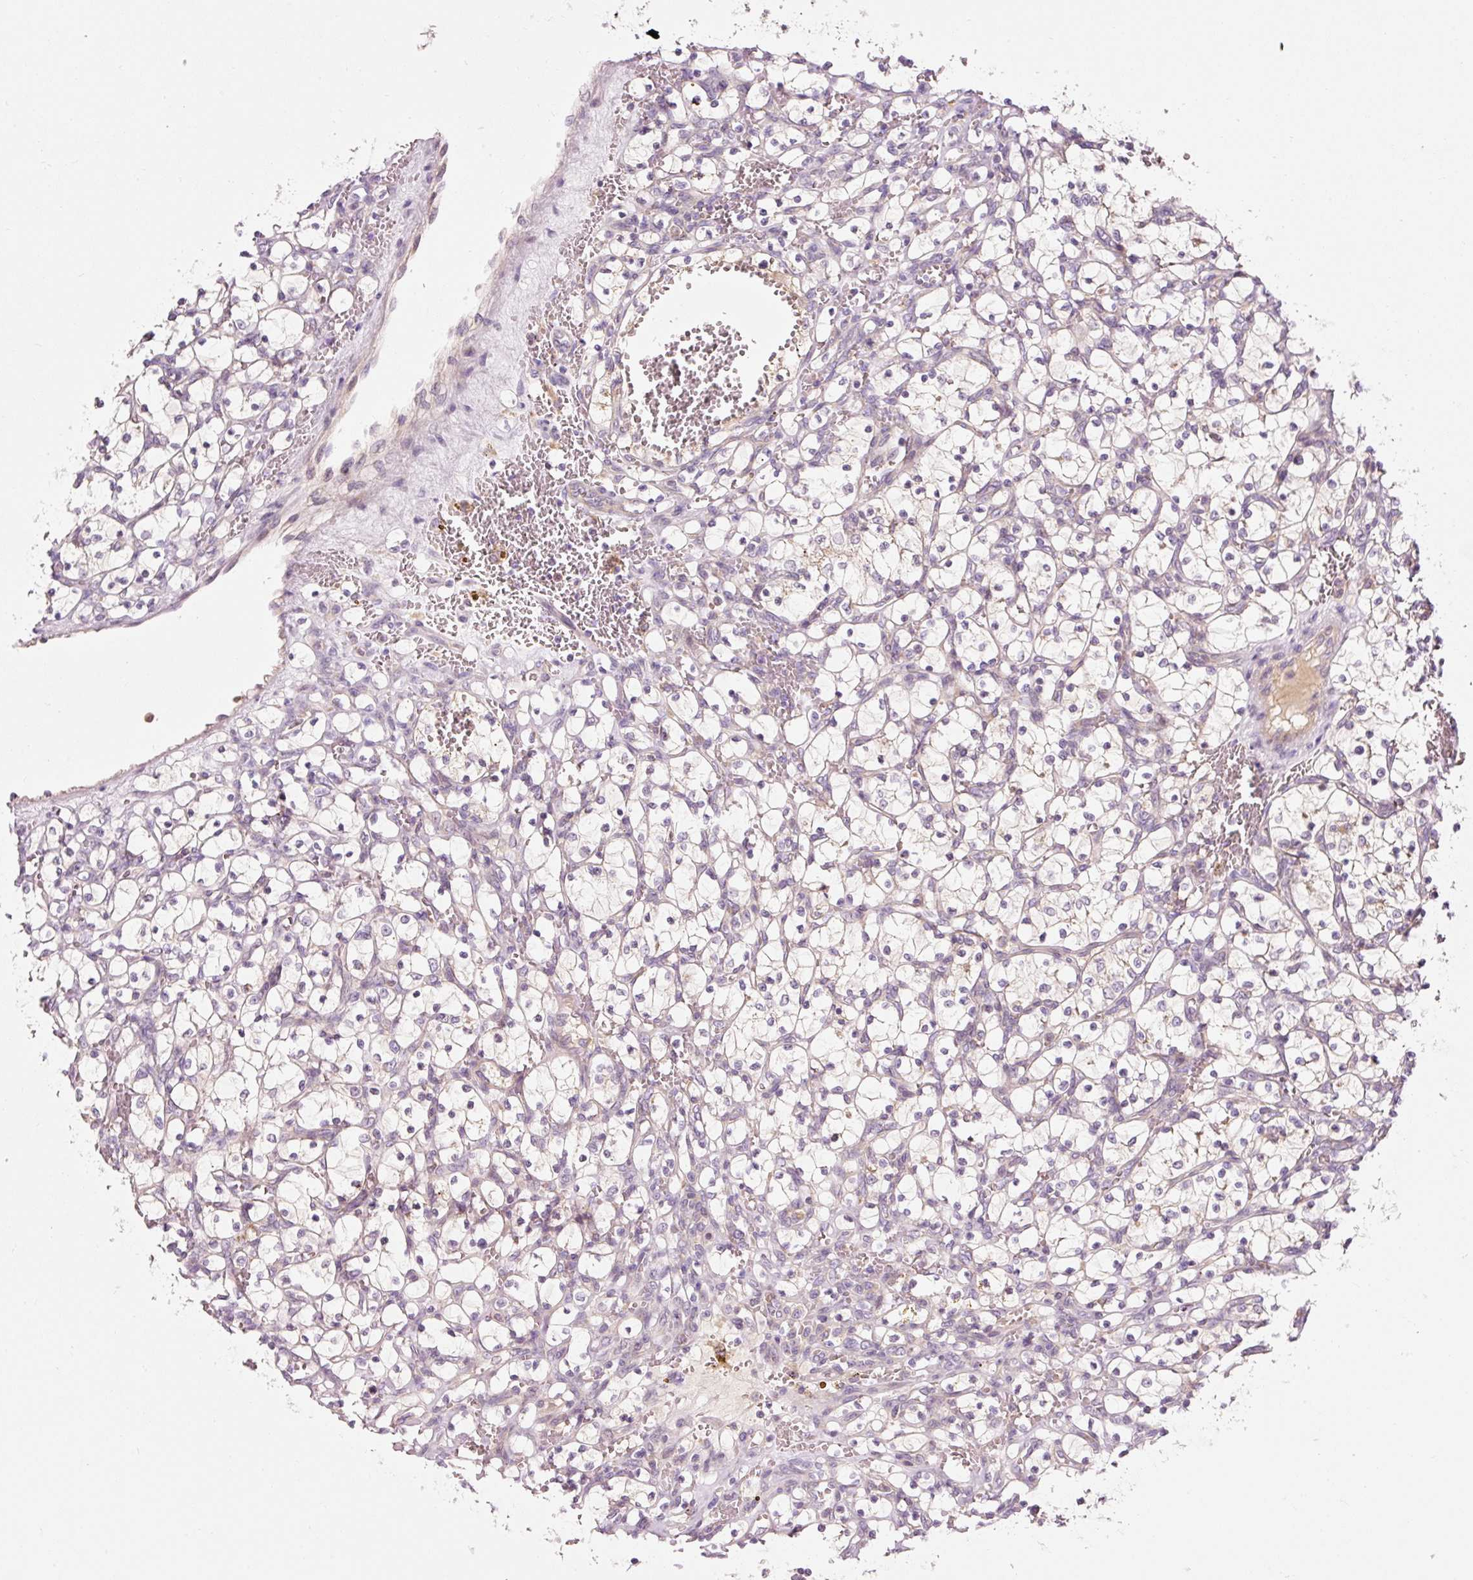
{"staining": {"intensity": "negative", "quantity": "none", "location": "none"}, "tissue": "renal cancer", "cell_type": "Tumor cells", "image_type": "cancer", "snomed": [{"axis": "morphology", "description": "Adenocarcinoma, NOS"}, {"axis": "topography", "description": "Kidney"}], "caption": "The photomicrograph reveals no staining of tumor cells in renal cancer. (DAB (3,3'-diaminobenzidine) IHC visualized using brightfield microscopy, high magnification).", "gene": "NAPA", "patient": {"sex": "female", "age": 69}}